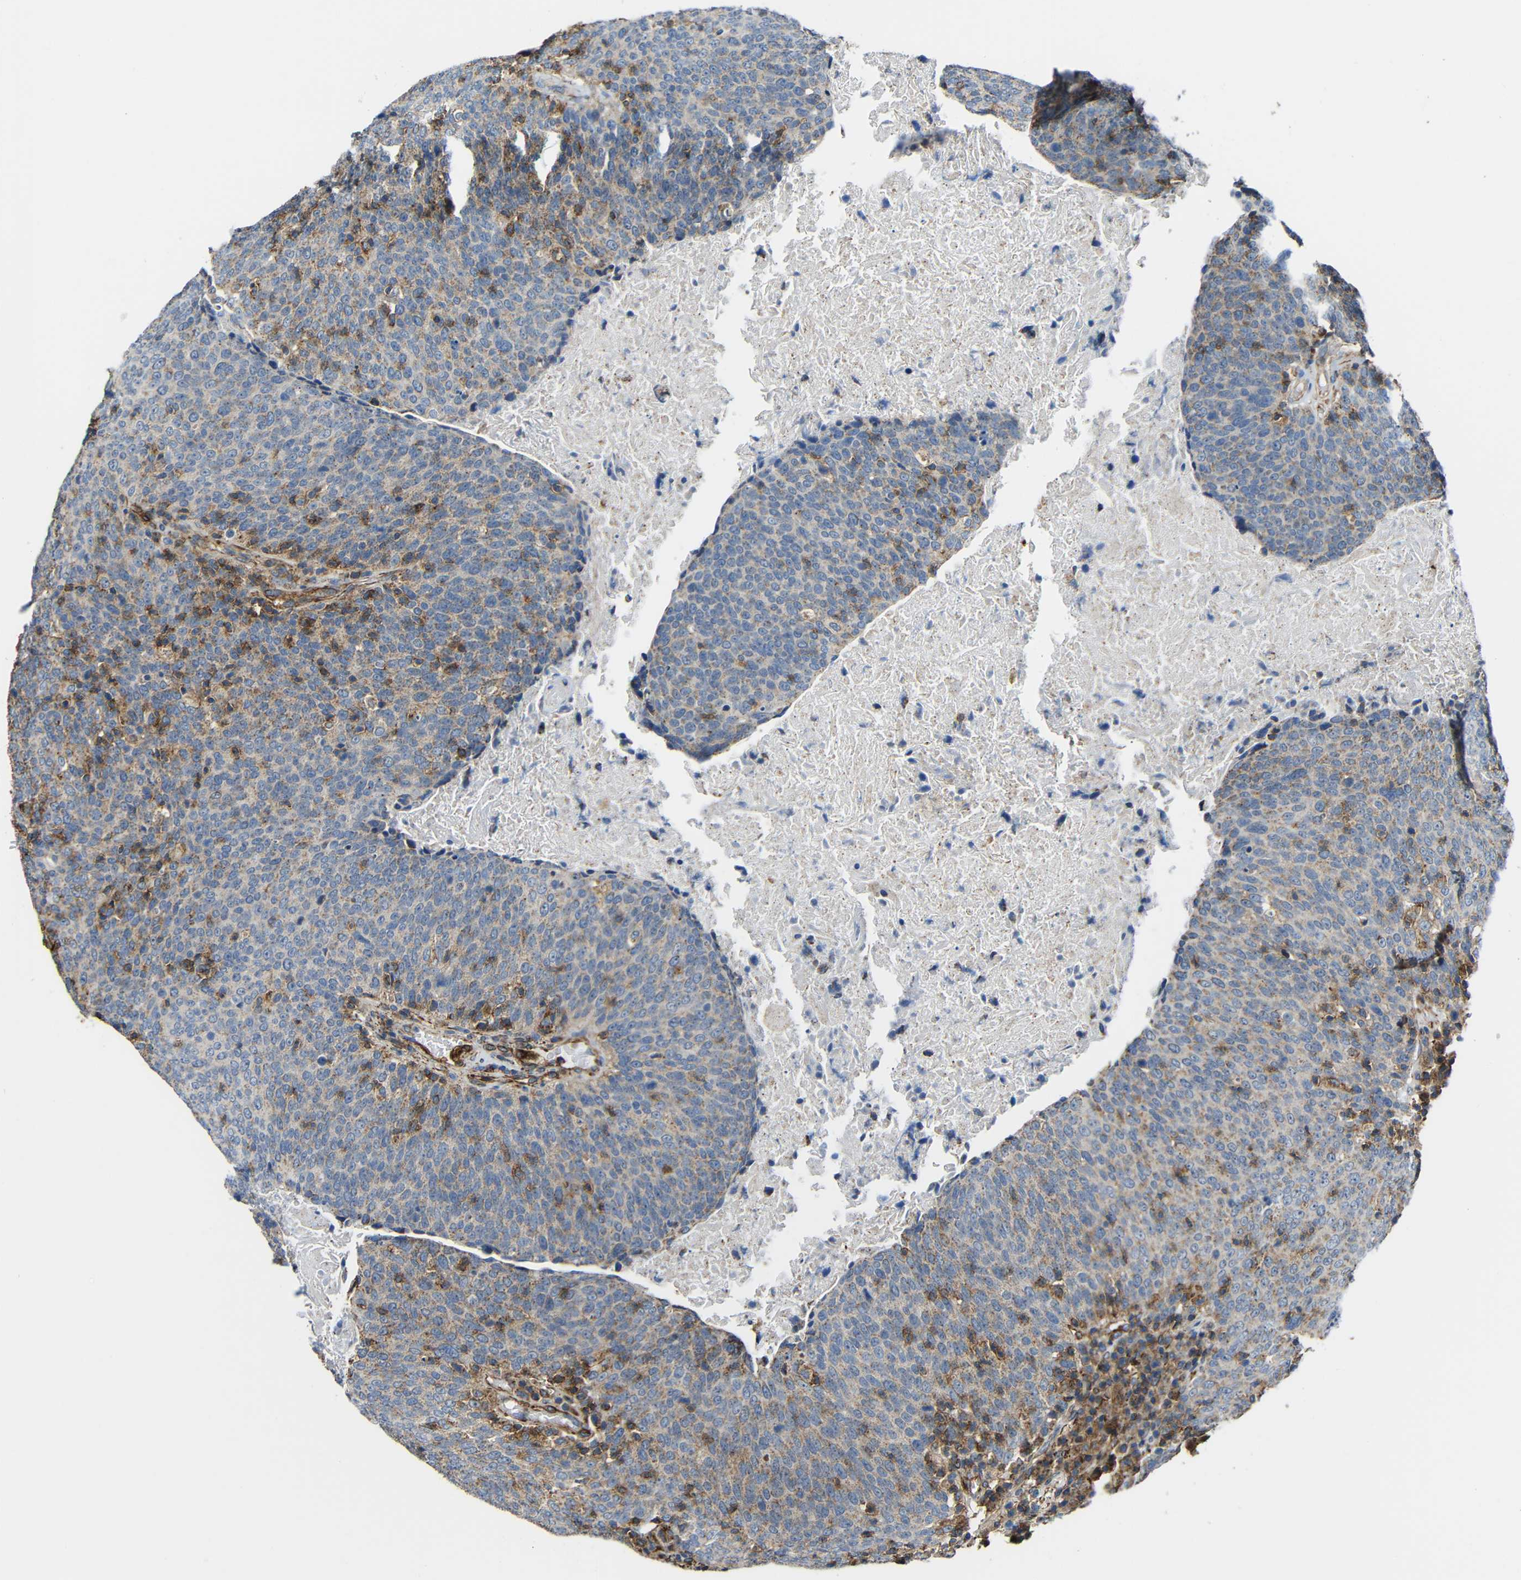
{"staining": {"intensity": "moderate", "quantity": "25%-75%", "location": "cytoplasmic/membranous"}, "tissue": "head and neck cancer", "cell_type": "Tumor cells", "image_type": "cancer", "snomed": [{"axis": "morphology", "description": "Squamous cell carcinoma, NOS"}, {"axis": "morphology", "description": "Squamous cell carcinoma, metastatic, NOS"}, {"axis": "topography", "description": "Lymph node"}, {"axis": "topography", "description": "Head-Neck"}], "caption": "Immunohistochemical staining of head and neck cancer (metastatic squamous cell carcinoma) shows medium levels of moderate cytoplasmic/membranous expression in approximately 25%-75% of tumor cells.", "gene": "IGSF10", "patient": {"sex": "male", "age": 62}}